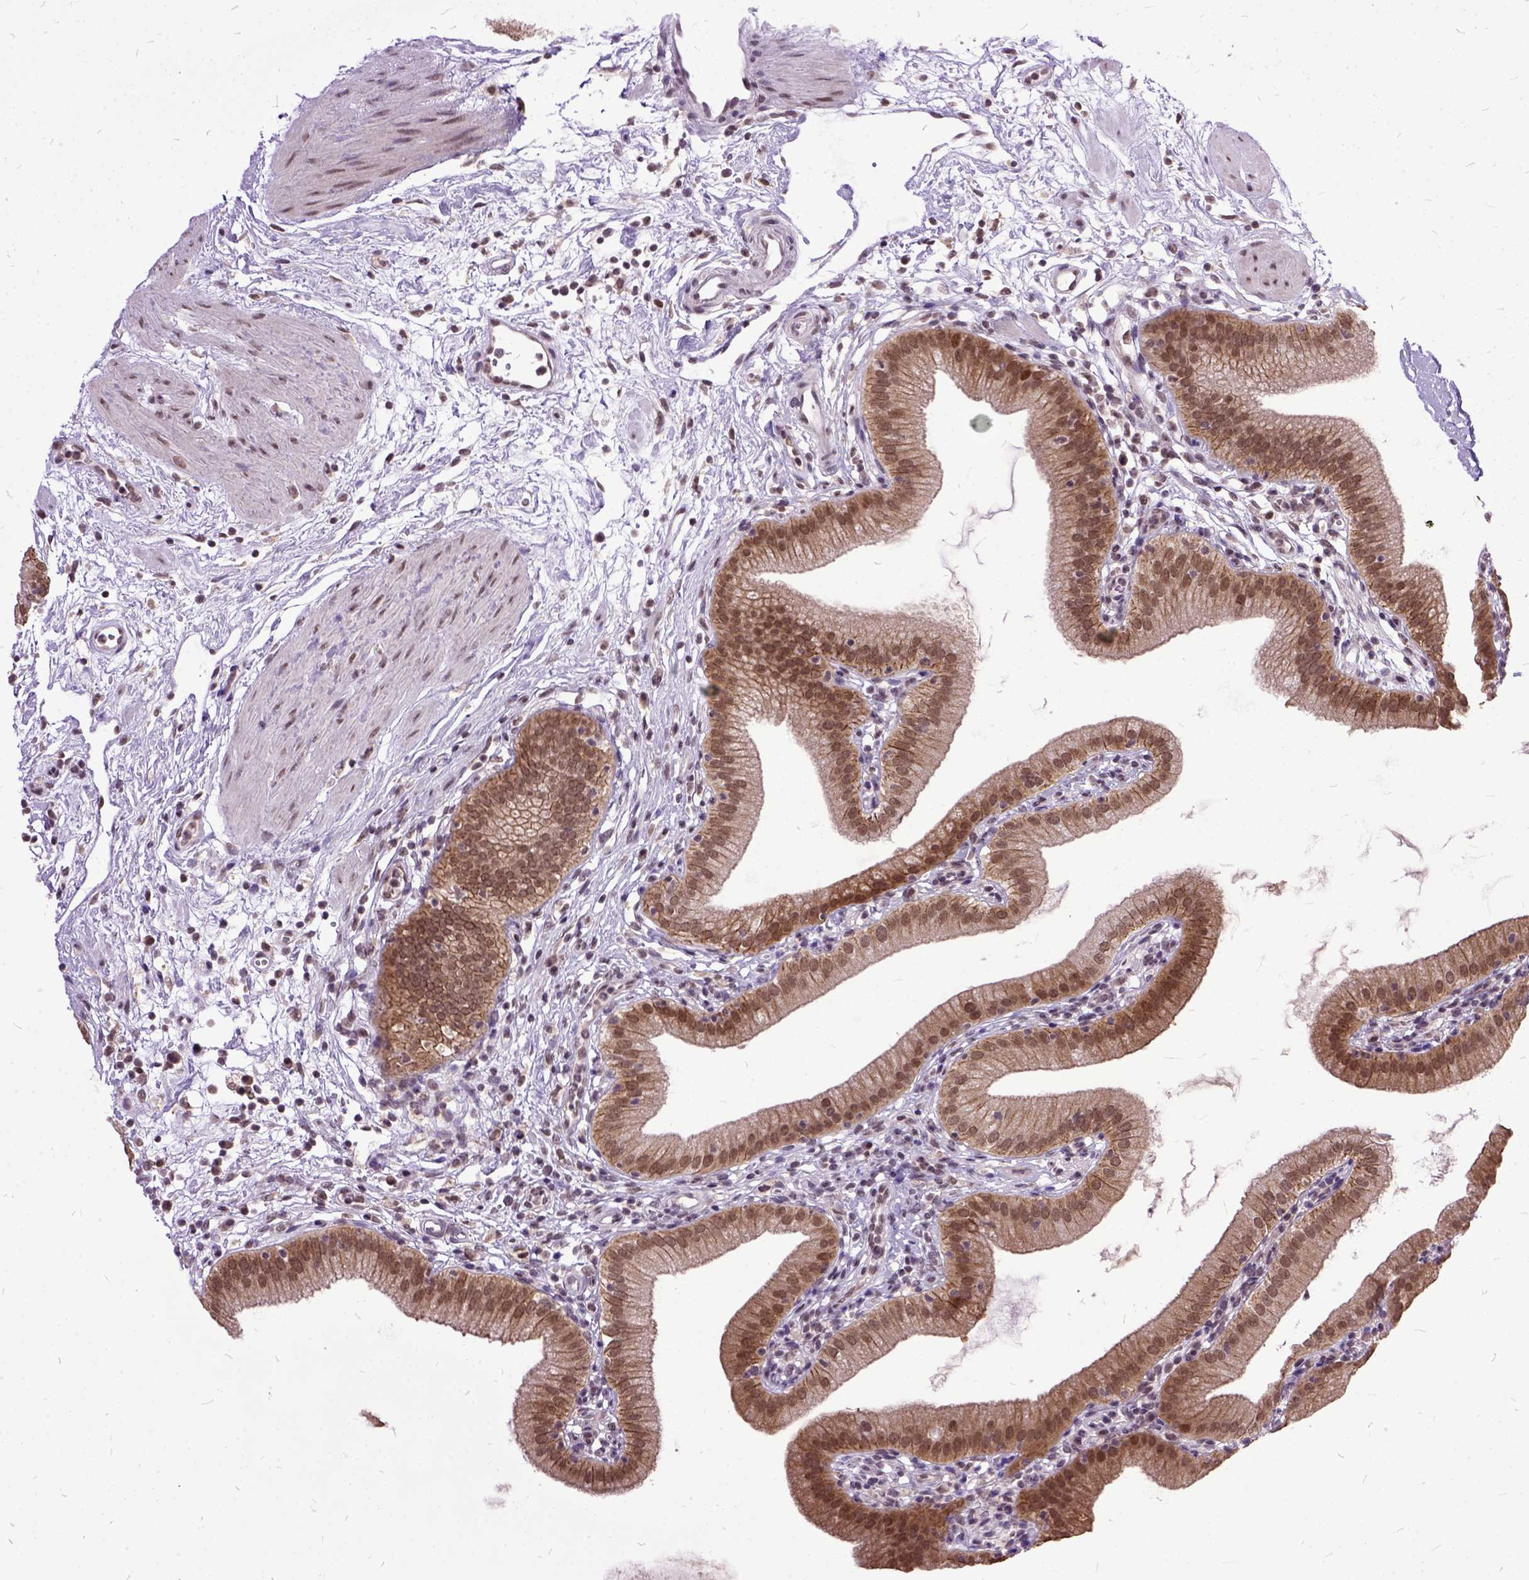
{"staining": {"intensity": "moderate", "quantity": ">75%", "location": "cytoplasmic/membranous,nuclear"}, "tissue": "gallbladder", "cell_type": "Glandular cells", "image_type": "normal", "snomed": [{"axis": "morphology", "description": "Normal tissue, NOS"}, {"axis": "topography", "description": "Gallbladder"}], "caption": "This is a photomicrograph of immunohistochemistry (IHC) staining of unremarkable gallbladder, which shows moderate positivity in the cytoplasmic/membranous,nuclear of glandular cells.", "gene": "ORC5", "patient": {"sex": "female", "age": 65}}